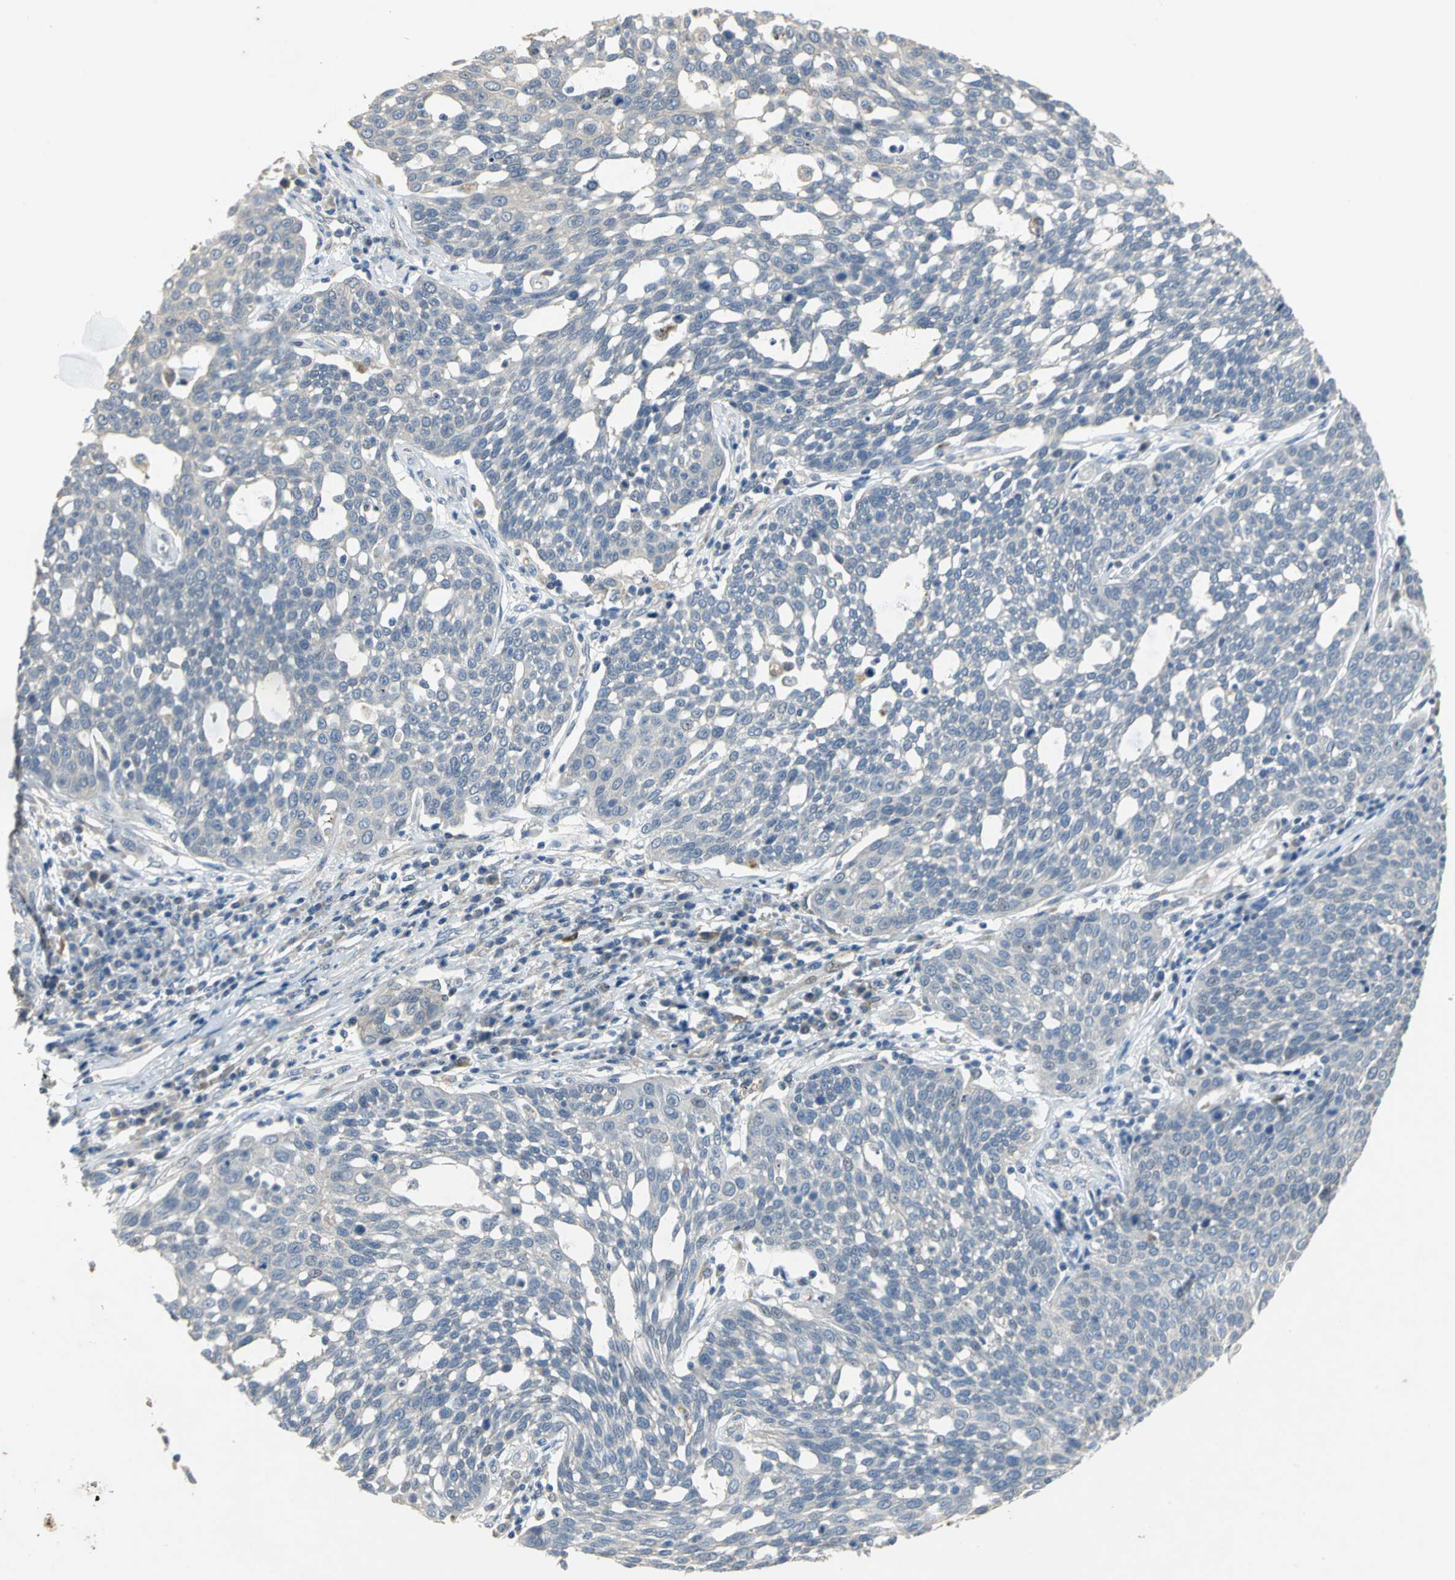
{"staining": {"intensity": "negative", "quantity": "none", "location": "none"}, "tissue": "cervical cancer", "cell_type": "Tumor cells", "image_type": "cancer", "snomed": [{"axis": "morphology", "description": "Squamous cell carcinoma, NOS"}, {"axis": "topography", "description": "Cervix"}], "caption": "A histopathology image of human cervical cancer is negative for staining in tumor cells.", "gene": "IL17RB", "patient": {"sex": "female", "age": 34}}